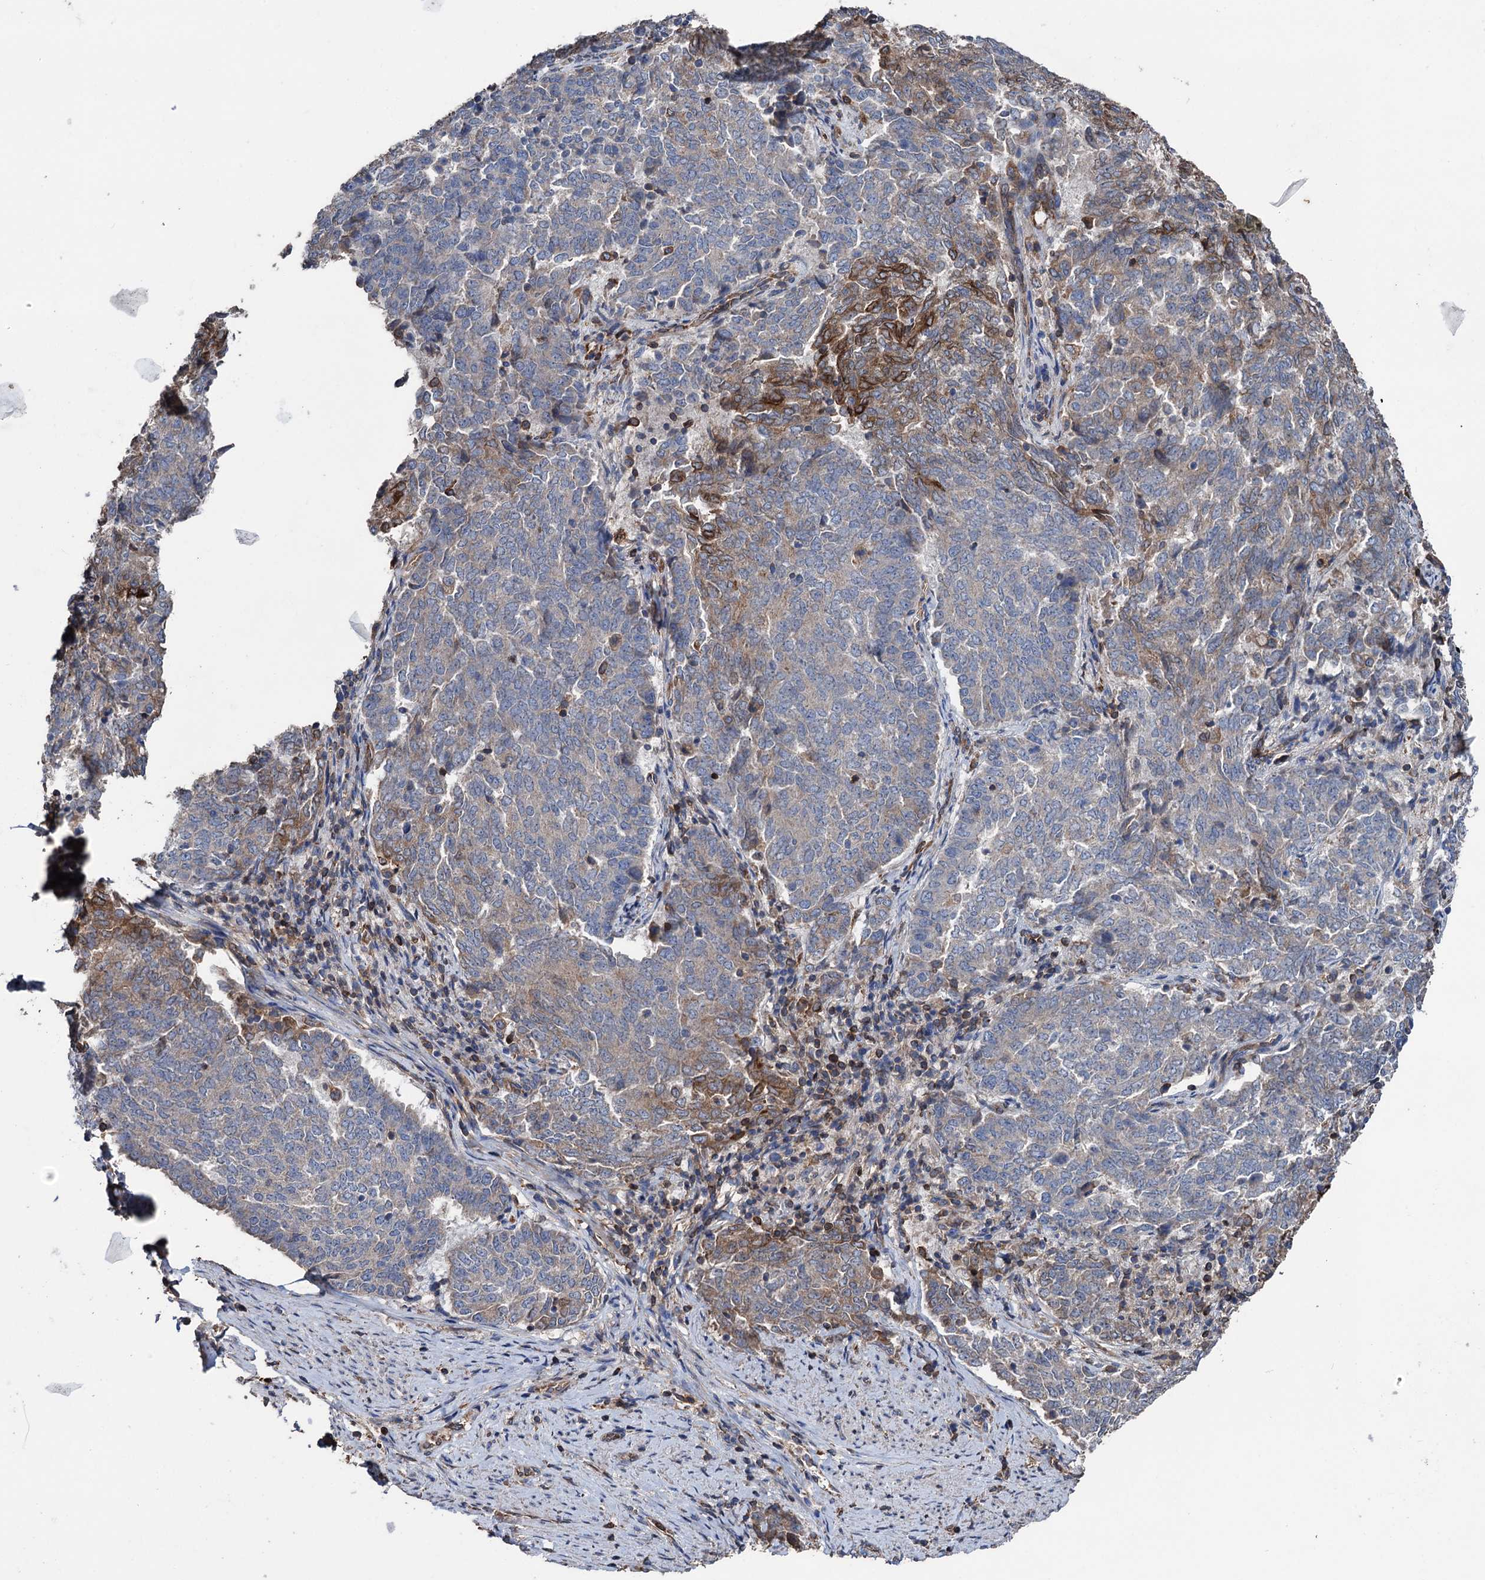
{"staining": {"intensity": "moderate", "quantity": "<25%", "location": "cytoplasmic/membranous"}, "tissue": "endometrial cancer", "cell_type": "Tumor cells", "image_type": "cancer", "snomed": [{"axis": "morphology", "description": "Adenocarcinoma, NOS"}, {"axis": "topography", "description": "Endometrium"}], "caption": "Immunohistochemical staining of human adenocarcinoma (endometrial) demonstrates low levels of moderate cytoplasmic/membranous protein expression in about <25% of tumor cells. (DAB IHC with brightfield microscopy, high magnification).", "gene": "STING1", "patient": {"sex": "female", "age": 80}}